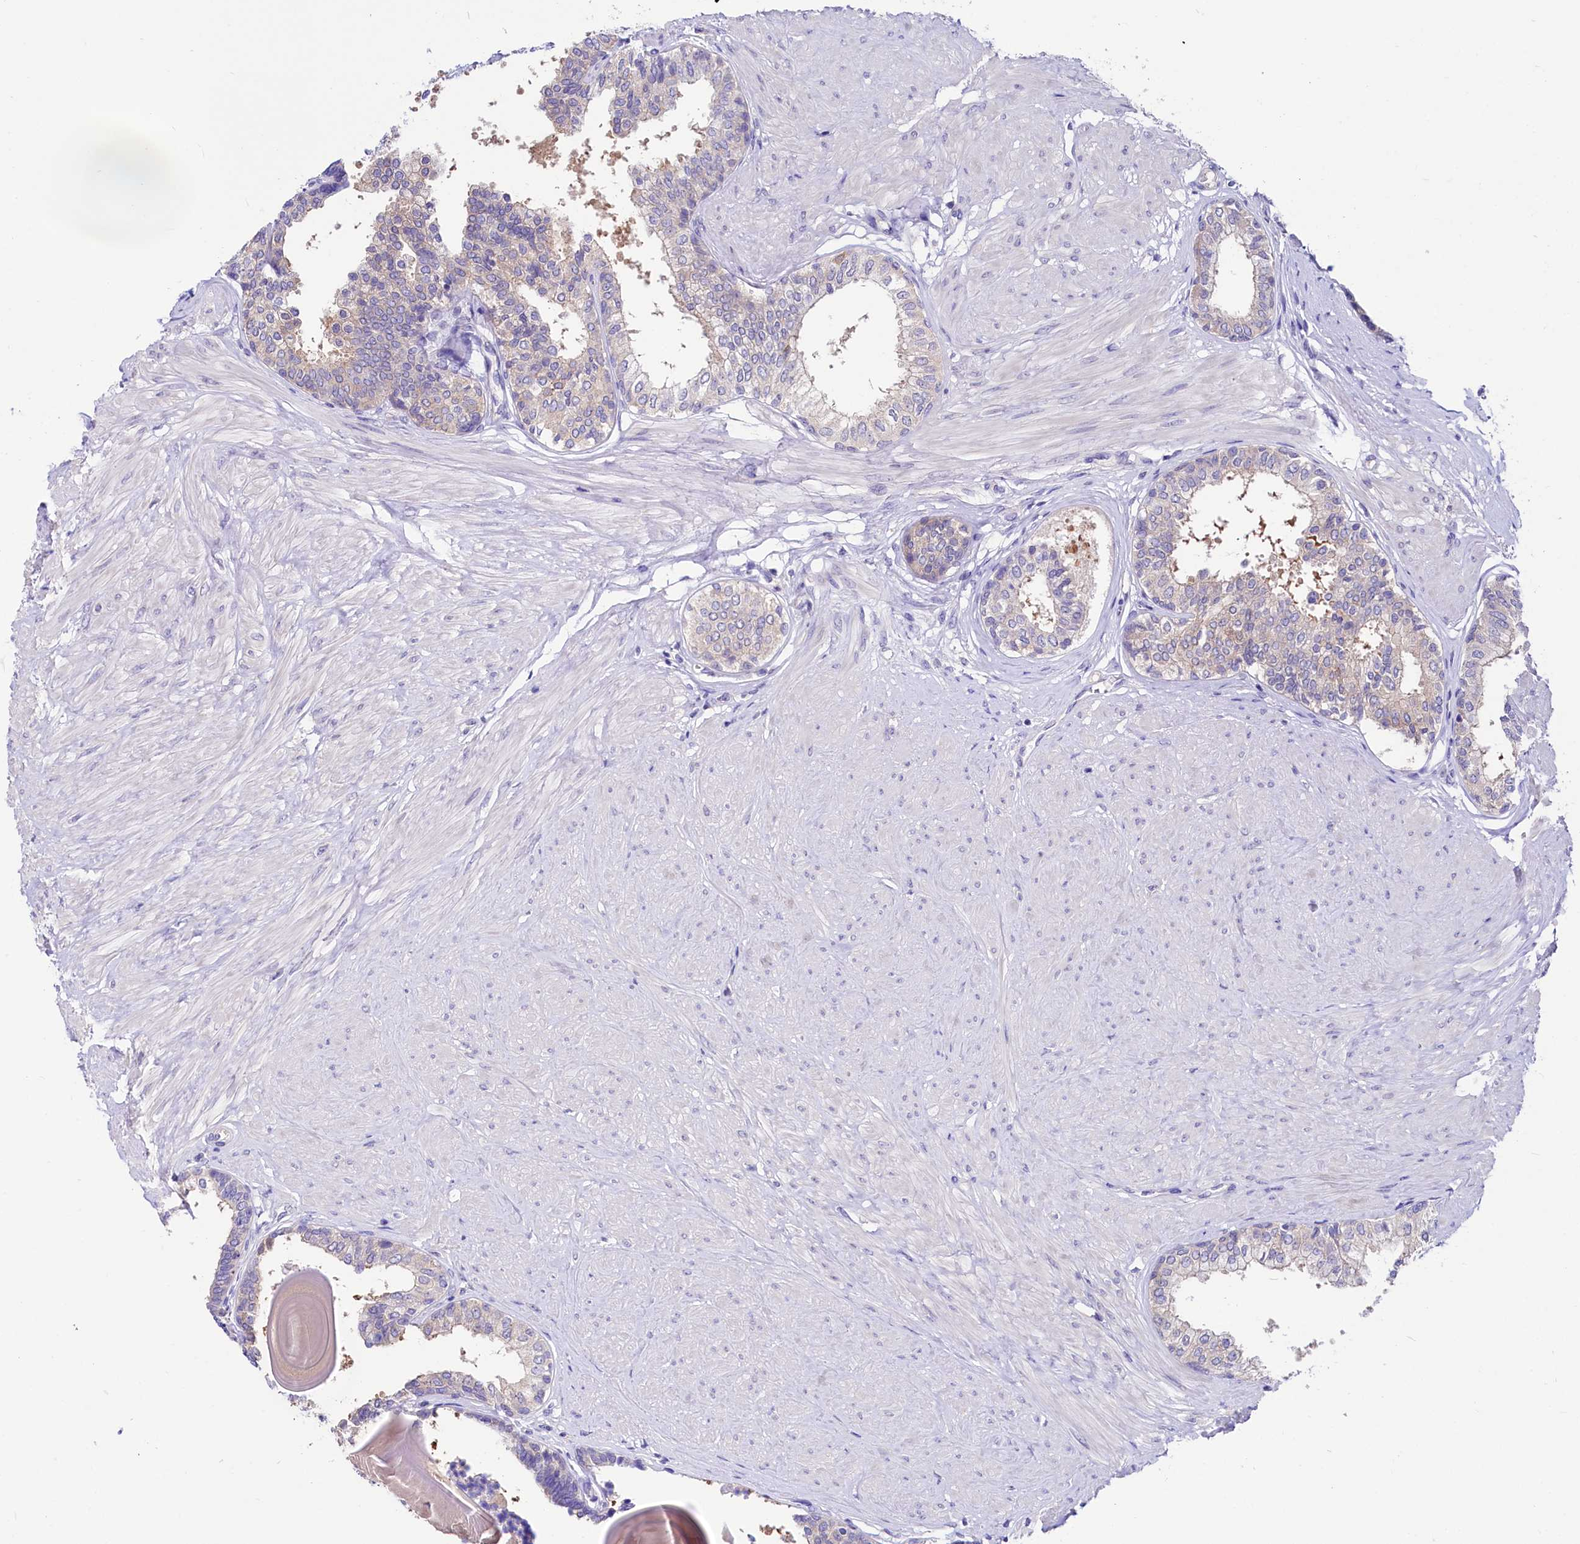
{"staining": {"intensity": "weak", "quantity": "25%-75%", "location": "cytoplasmic/membranous"}, "tissue": "prostate", "cell_type": "Glandular cells", "image_type": "normal", "snomed": [{"axis": "morphology", "description": "Normal tissue, NOS"}, {"axis": "topography", "description": "Prostate"}], "caption": "This micrograph demonstrates immunohistochemistry (IHC) staining of unremarkable prostate, with low weak cytoplasmic/membranous positivity in approximately 25%-75% of glandular cells.", "gene": "ABHD5", "patient": {"sex": "male", "age": 48}}